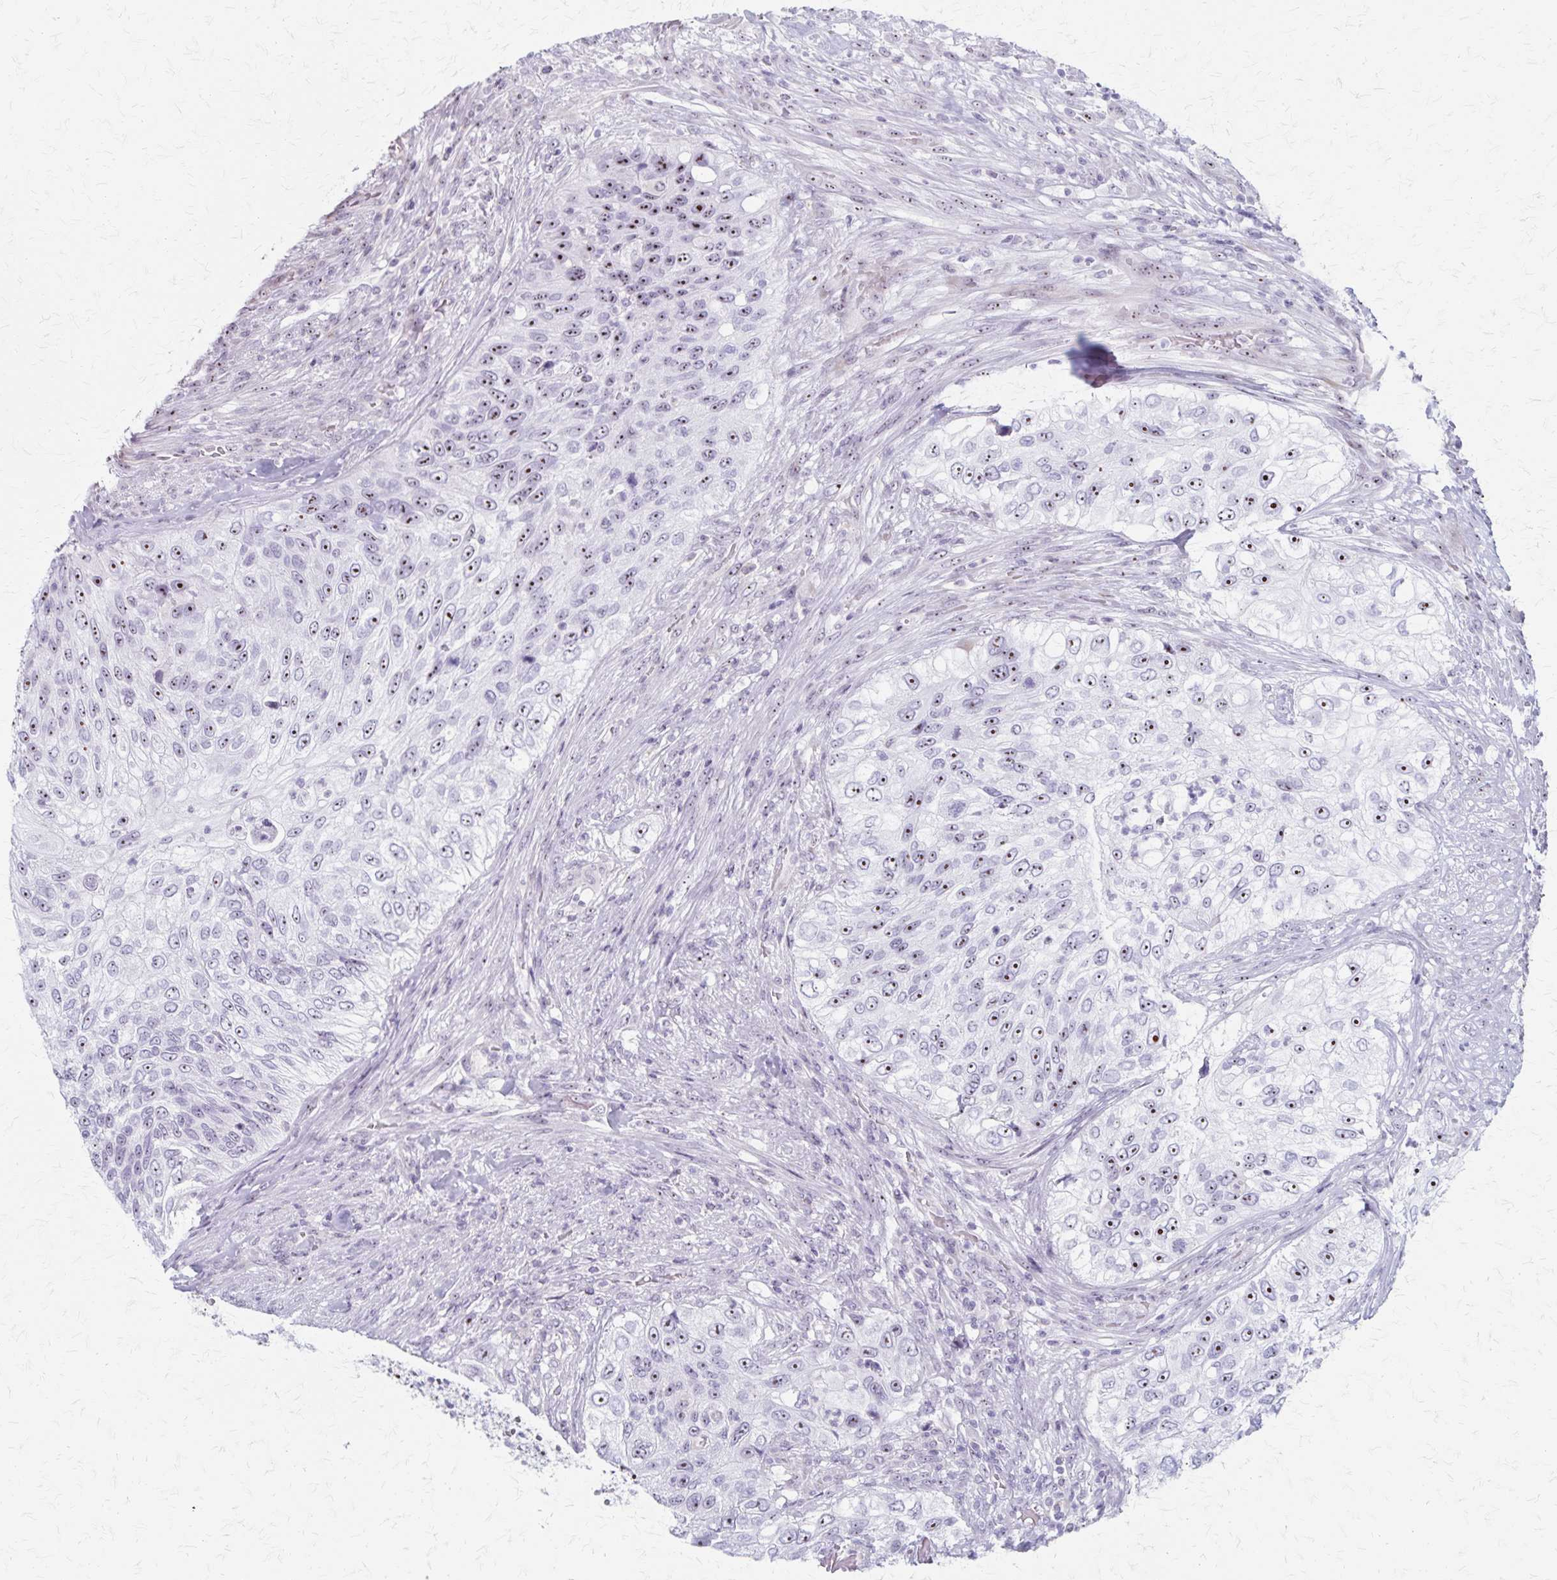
{"staining": {"intensity": "moderate", "quantity": "25%-75%", "location": "nuclear"}, "tissue": "urothelial cancer", "cell_type": "Tumor cells", "image_type": "cancer", "snomed": [{"axis": "morphology", "description": "Urothelial carcinoma, High grade"}, {"axis": "topography", "description": "Urinary bladder"}], "caption": "Tumor cells exhibit medium levels of moderate nuclear staining in about 25%-75% of cells in urothelial cancer.", "gene": "DLK2", "patient": {"sex": "female", "age": 60}}